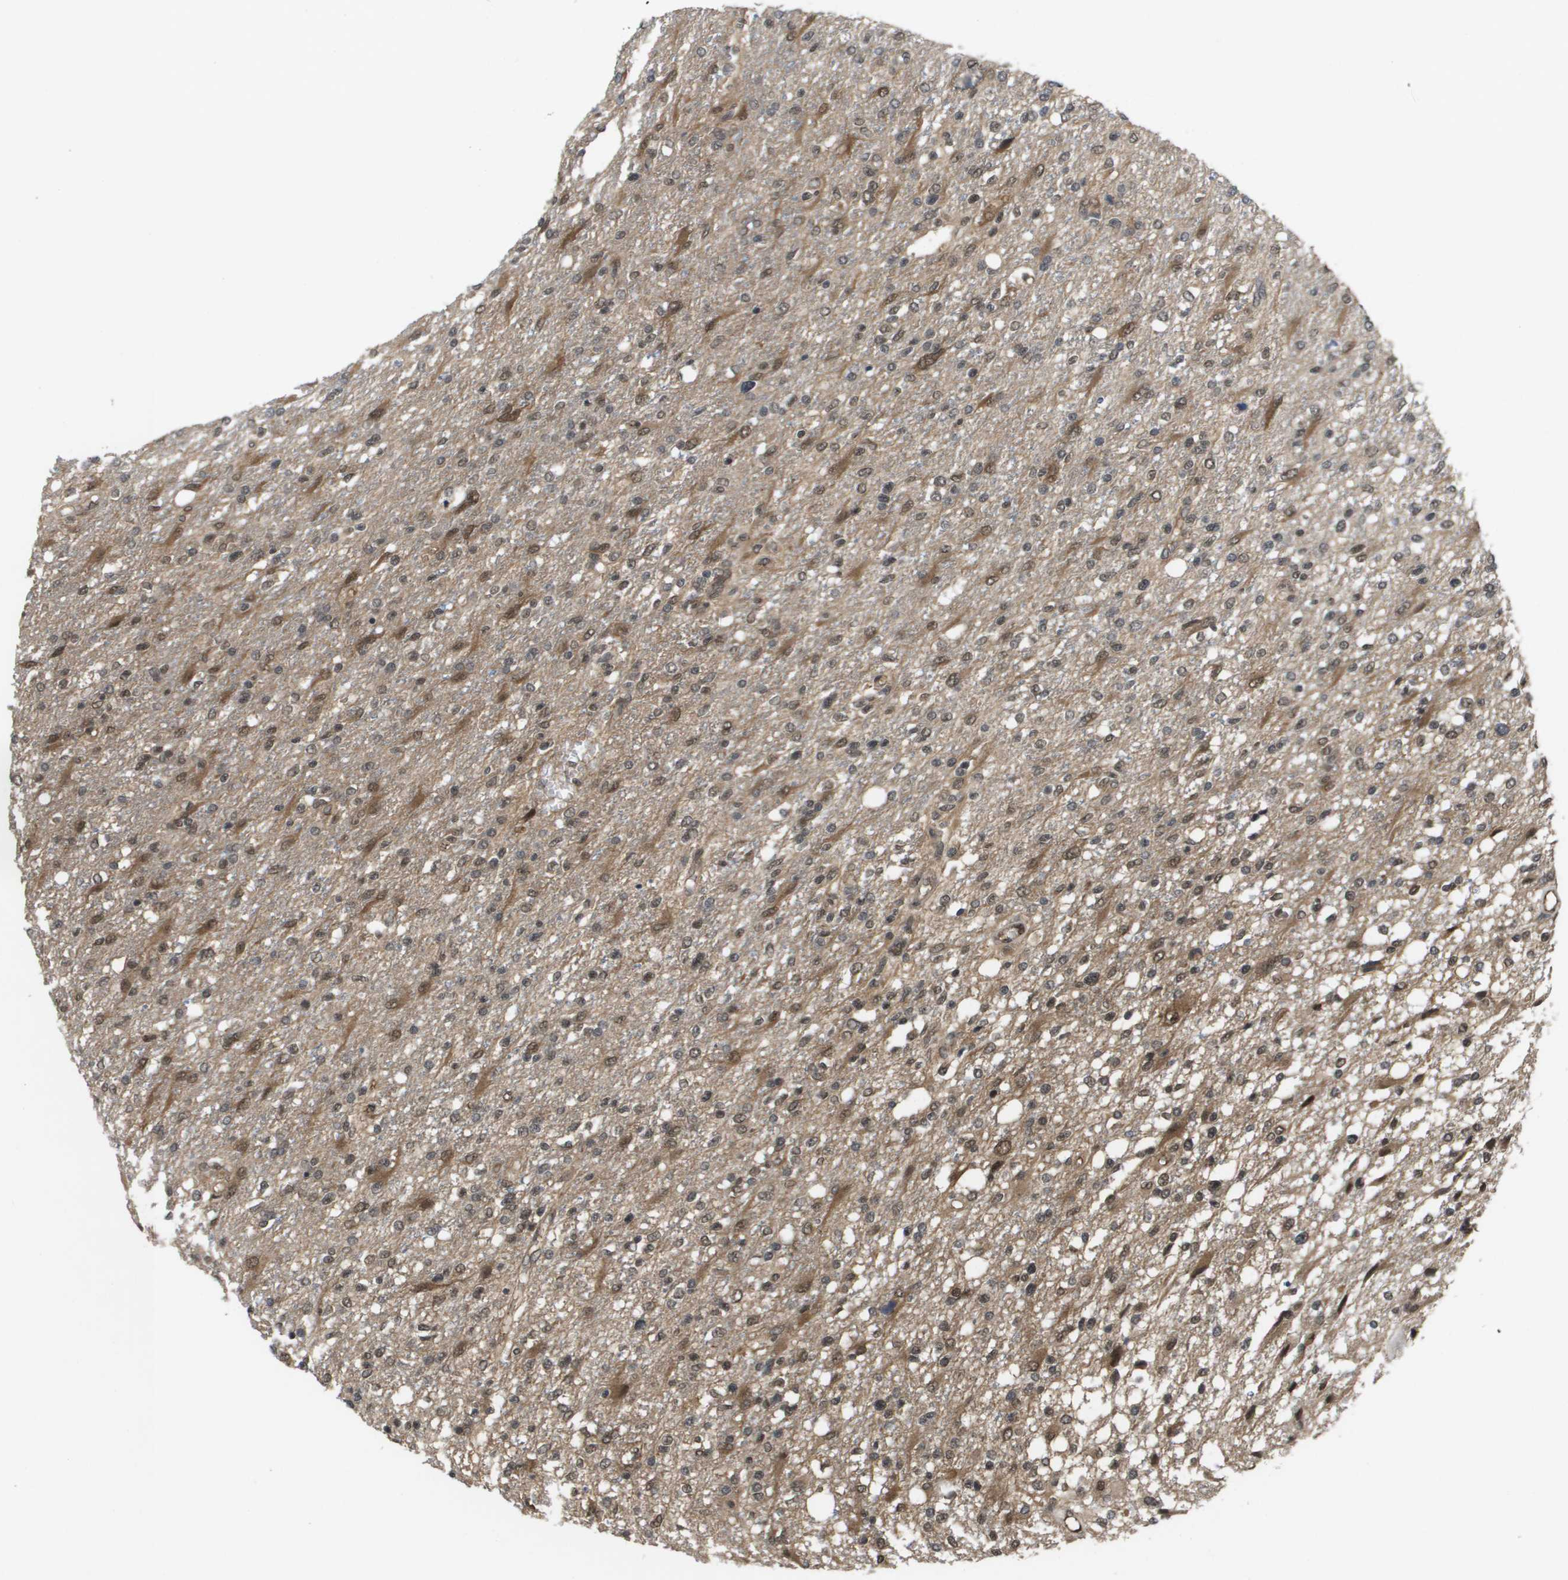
{"staining": {"intensity": "moderate", "quantity": "25%-75%", "location": "cytoplasmic/membranous,nuclear"}, "tissue": "glioma", "cell_type": "Tumor cells", "image_type": "cancer", "snomed": [{"axis": "morphology", "description": "Glioma, malignant, High grade"}, {"axis": "topography", "description": "Cerebral cortex"}], "caption": "A brown stain shows moderate cytoplasmic/membranous and nuclear positivity of a protein in human malignant glioma (high-grade) tumor cells.", "gene": "AMBRA1", "patient": {"sex": "male", "age": 76}}